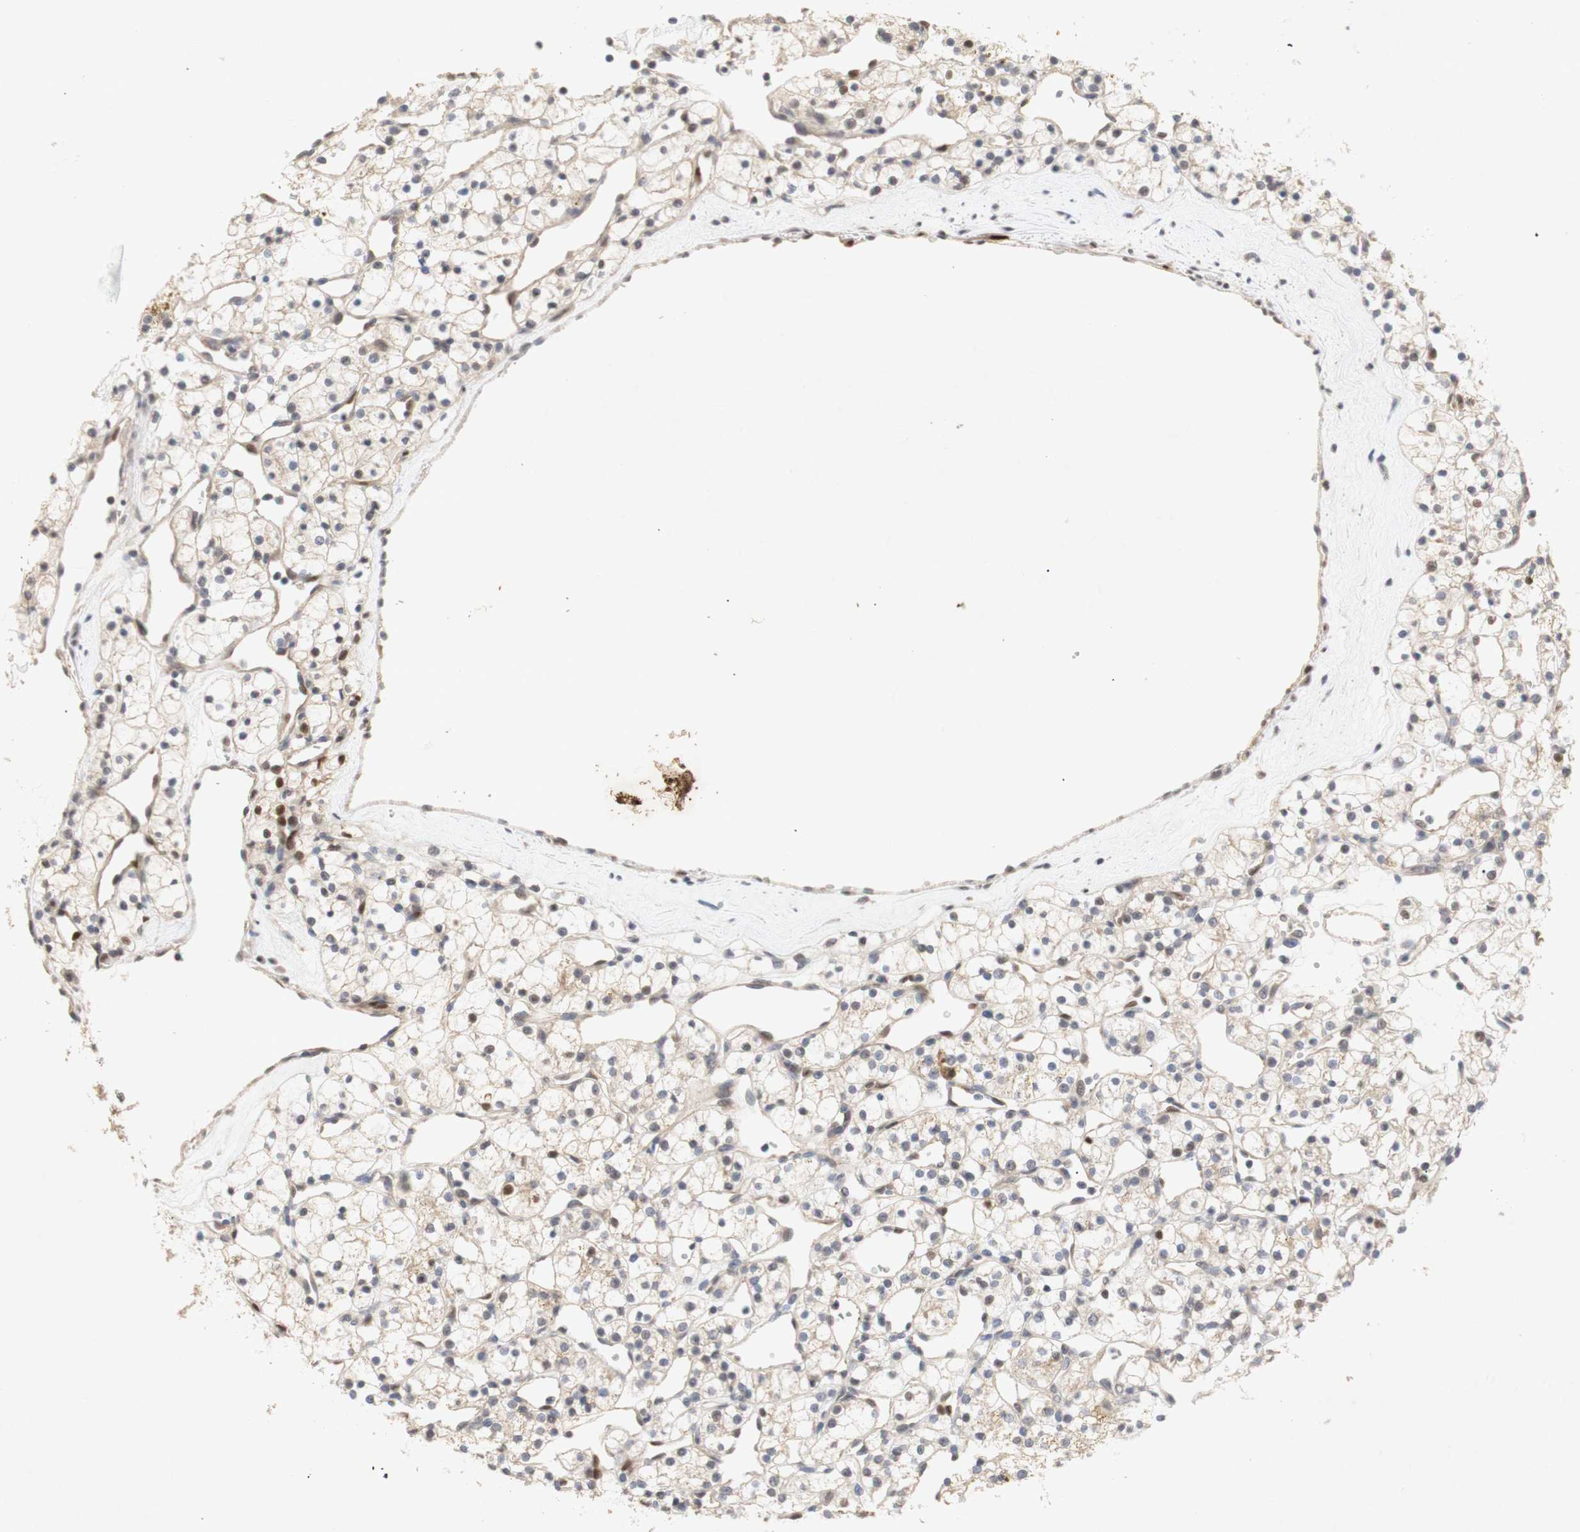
{"staining": {"intensity": "weak", "quantity": ">75%", "location": "cytoplasmic/membranous"}, "tissue": "renal cancer", "cell_type": "Tumor cells", "image_type": "cancer", "snomed": [{"axis": "morphology", "description": "Adenocarcinoma, NOS"}, {"axis": "topography", "description": "Kidney"}], "caption": "The photomicrograph reveals staining of renal cancer (adenocarcinoma), revealing weak cytoplasmic/membranous protein expression (brown color) within tumor cells. (DAB IHC, brown staining for protein, blue staining for nuclei).", "gene": "FOSB", "patient": {"sex": "female", "age": 60}}